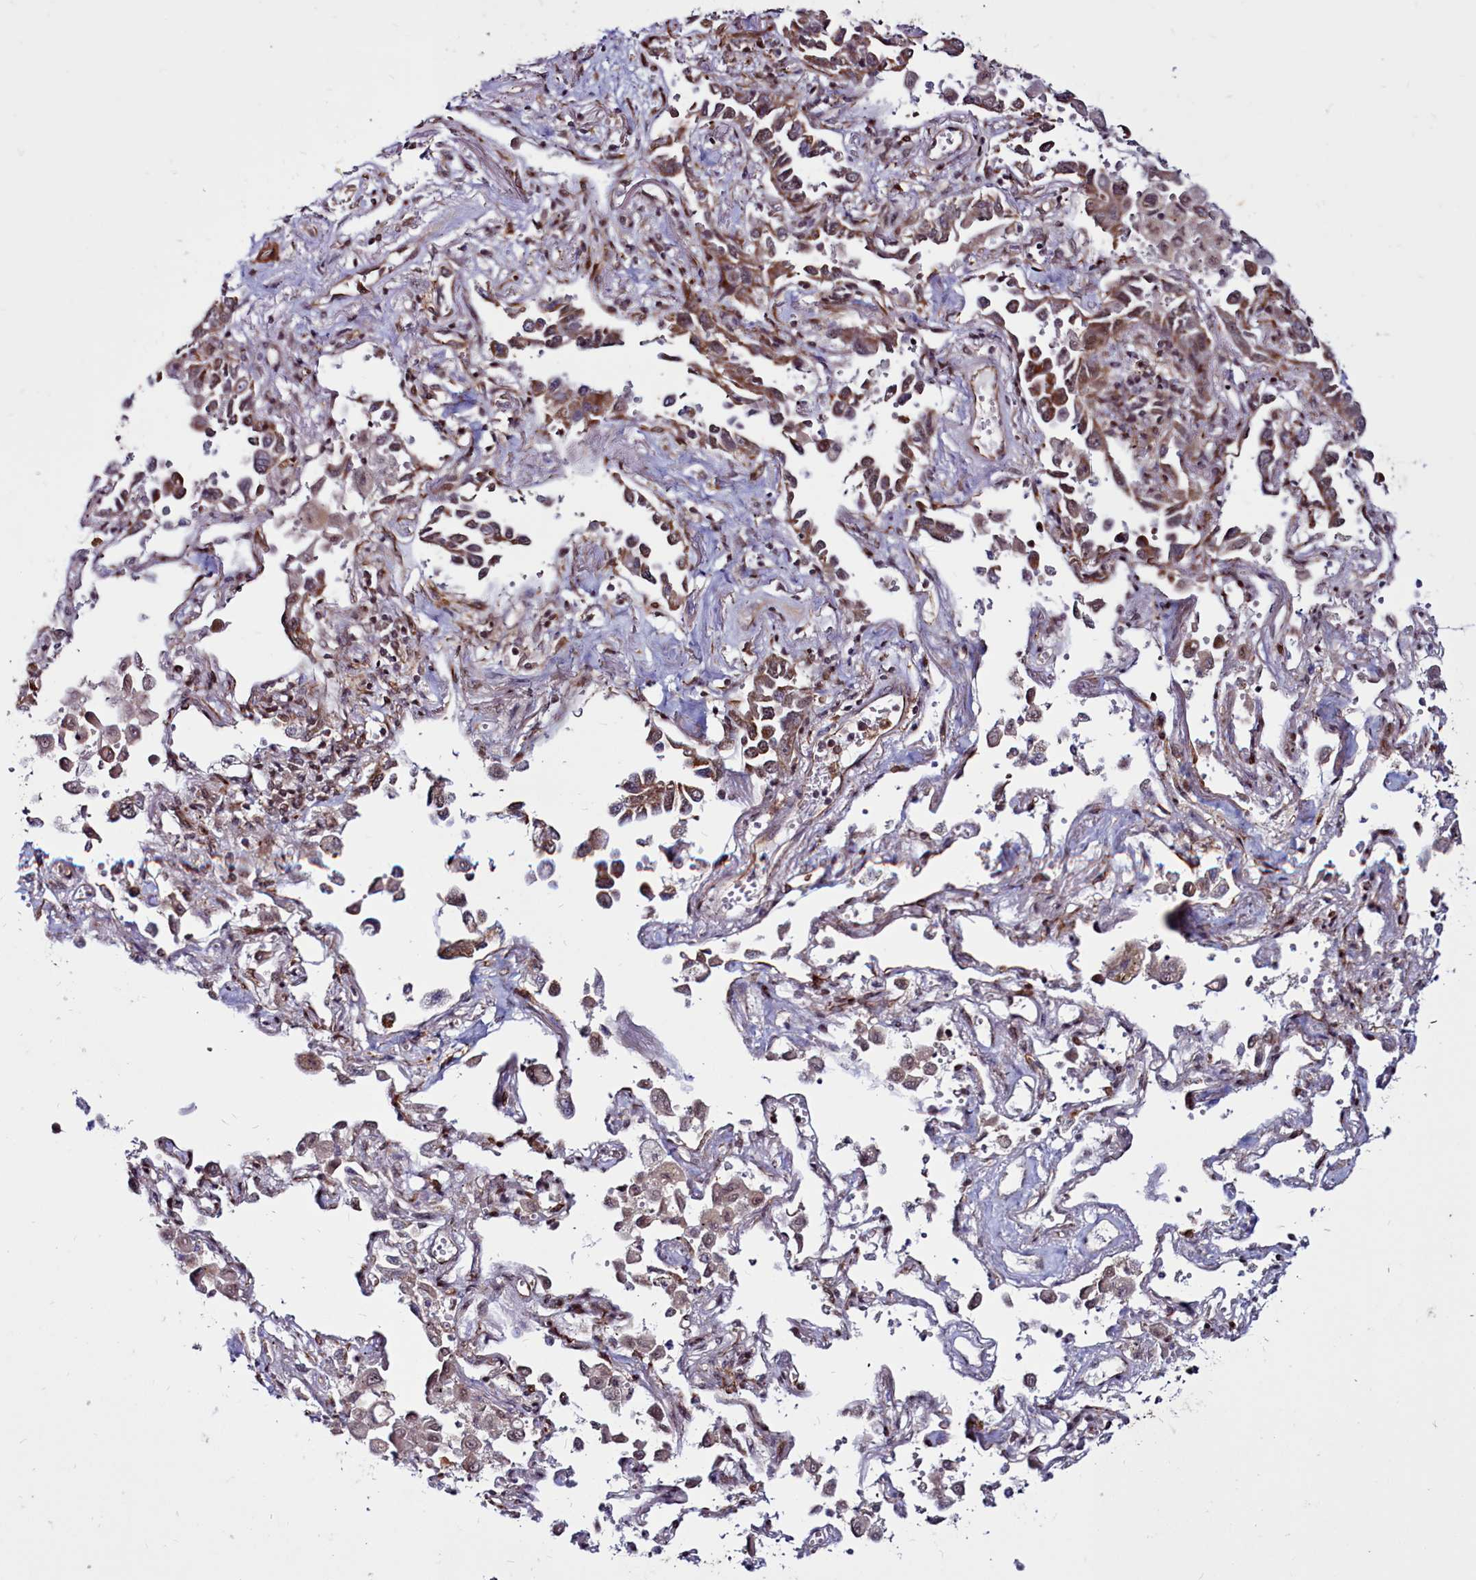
{"staining": {"intensity": "moderate", "quantity": ">75%", "location": "cytoplasmic/membranous,nuclear"}, "tissue": "lung cancer", "cell_type": "Tumor cells", "image_type": "cancer", "snomed": [{"axis": "morphology", "description": "Adenocarcinoma, NOS"}, {"axis": "topography", "description": "Lung"}], "caption": "High-magnification brightfield microscopy of adenocarcinoma (lung) stained with DAB (brown) and counterstained with hematoxylin (blue). tumor cells exhibit moderate cytoplasmic/membranous and nuclear expression is present in approximately>75% of cells. The staining was performed using DAB (3,3'-diaminobenzidine), with brown indicating positive protein expression. Nuclei are stained blue with hematoxylin.", "gene": "CLK3", "patient": {"sex": "male", "age": 67}}